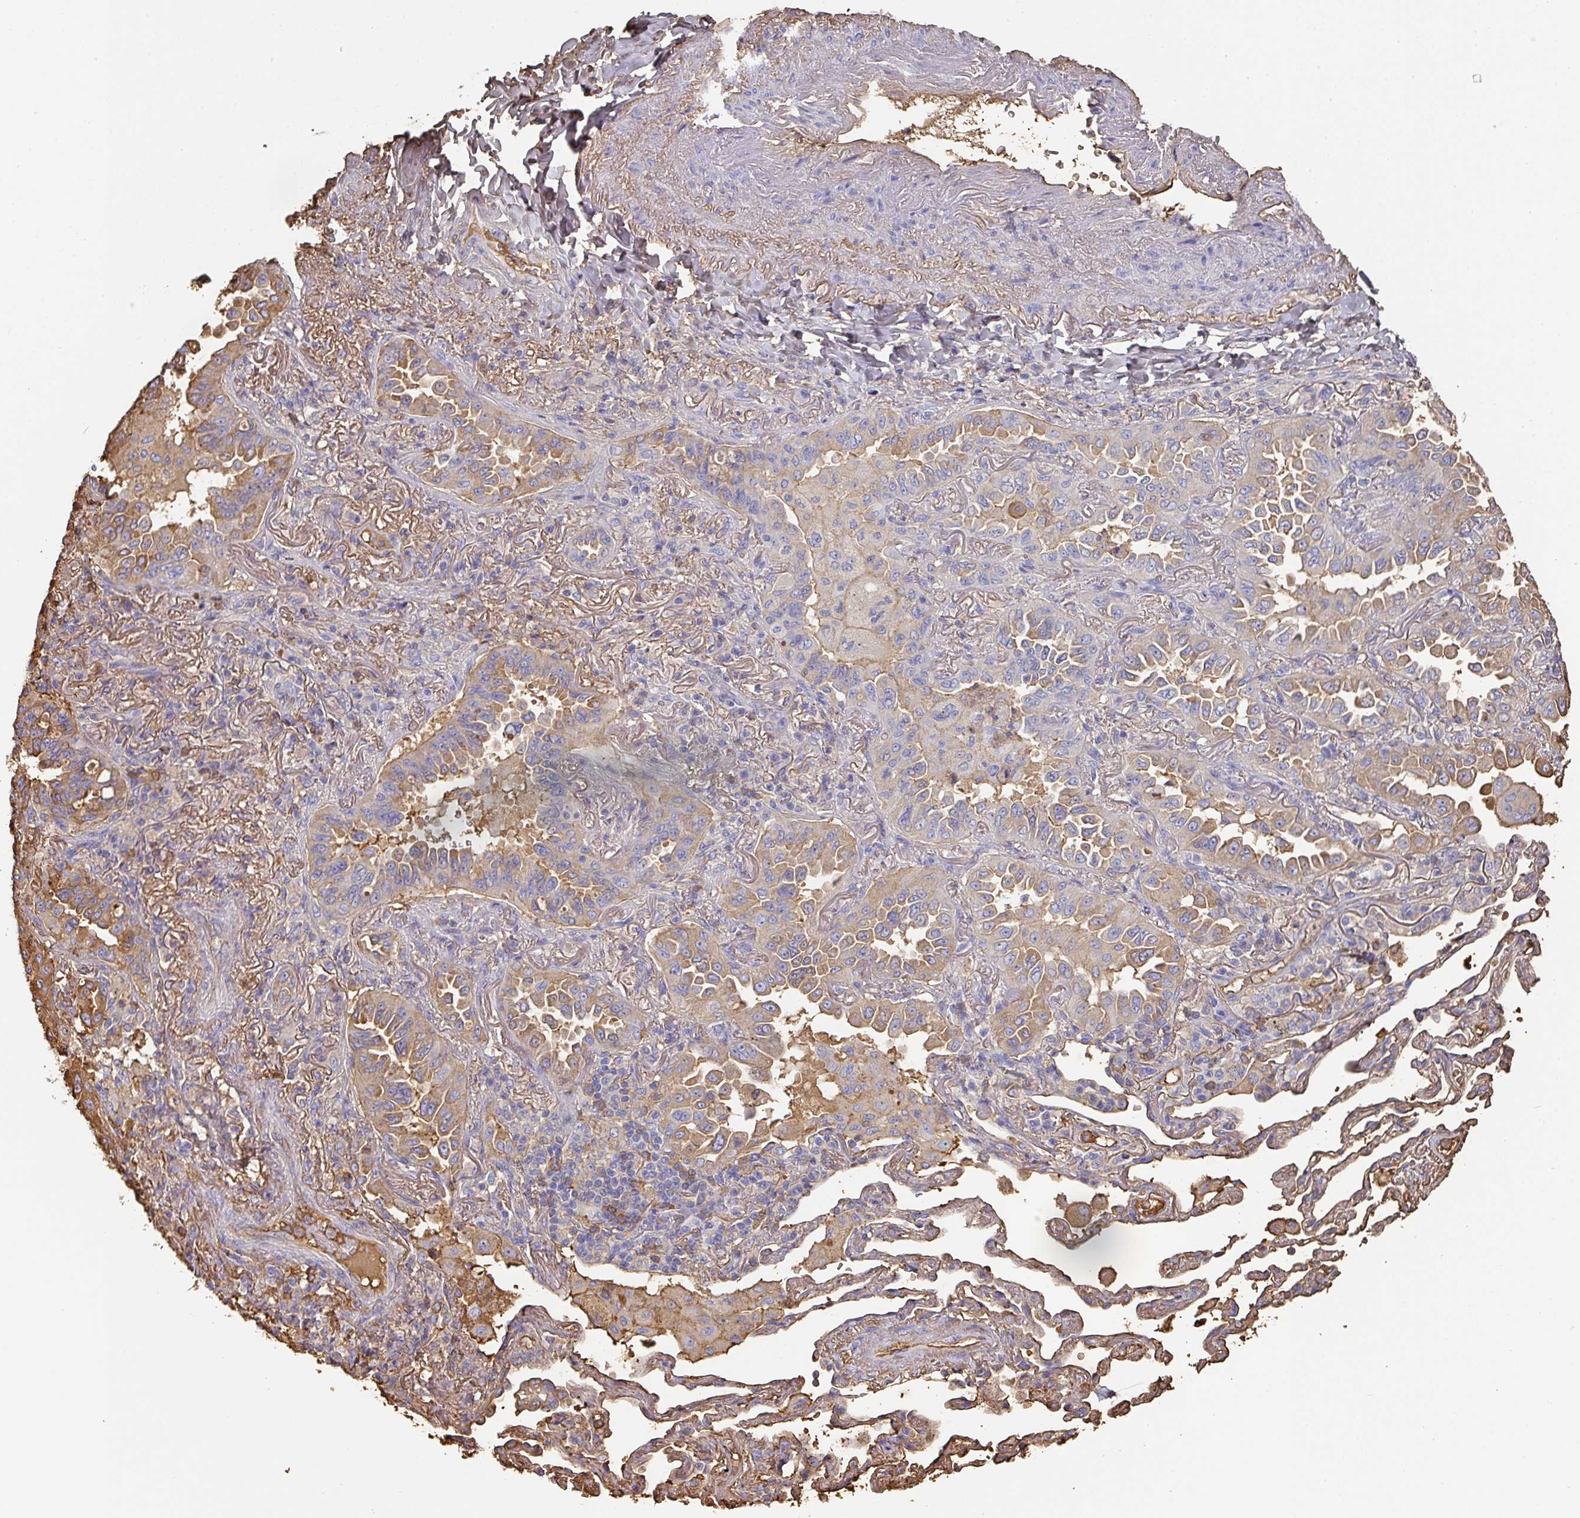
{"staining": {"intensity": "moderate", "quantity": "25%-75%", "location": "cytoplasmic/membranous"}, "tissue": "lung cancer", "cell_type": "Tumor cells", "image_type": "cancer", "snomed": [{"axis": "morphology", "description": "Adenocarcinoma, NOS"}, {"axis": "topography", "description": "Lung"}], "caption": "Lung adenocarcinoma stained with DAB (3,3'-diaminobenzidine) IHC exhibits medium levels of moderate cytoplasmic/membranous staining in about 25%-75% of tumor cells.", "gene": "ALB", "patient": {"sex": "female", "age": 69}}